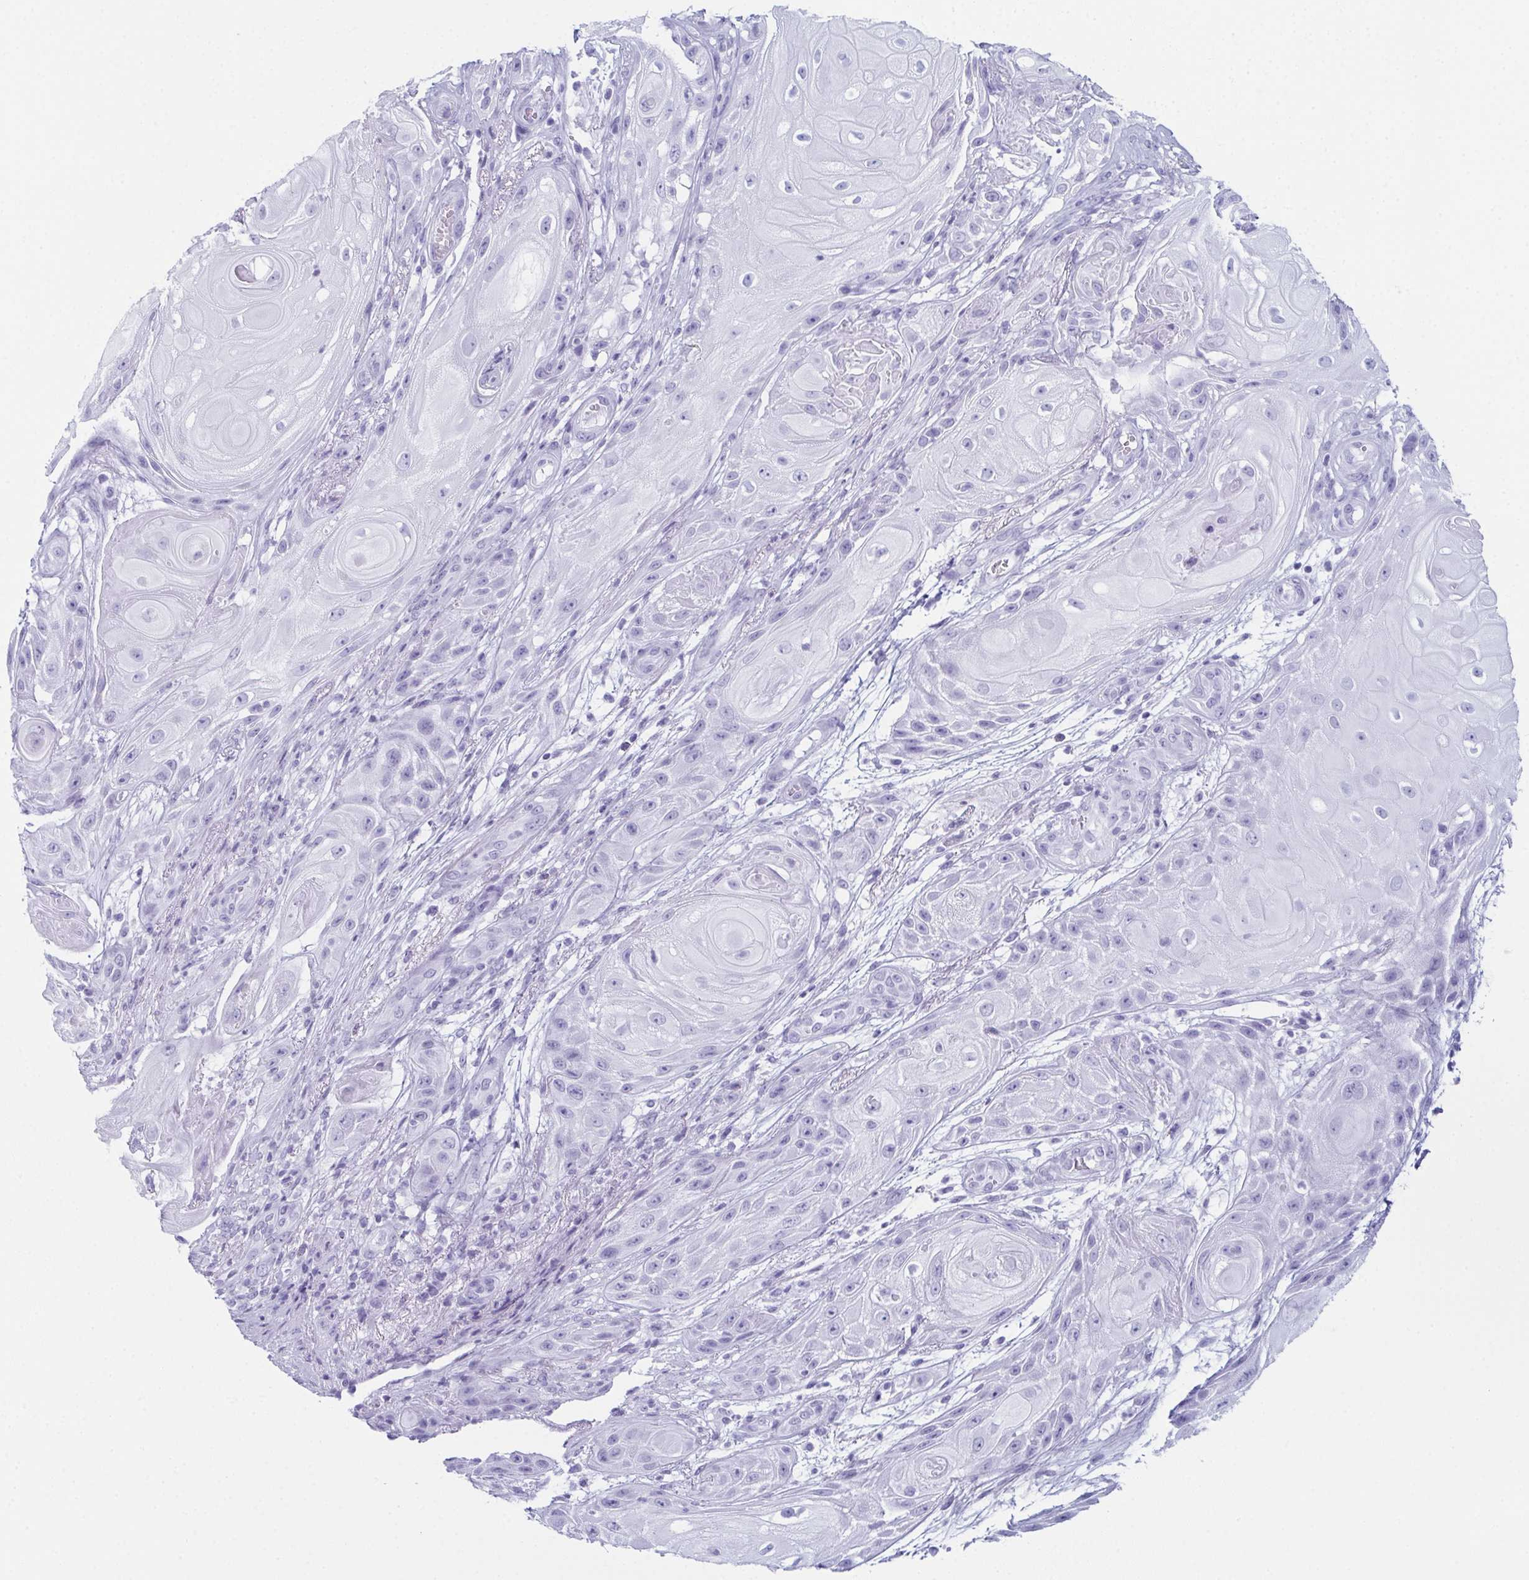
{"staining": {"intensity": "negative", "quantity": "none", "location": "none"}, "tissue": "skin cancer", "cell_type": "Tumor cells", "image_type": "cancer", "snomed": [{"axis": "morphology", "description": "Squamous cell carcinoma, NOS"}, {"axis": "topography", "description": "Skin"}], "caption": "Immunohistochemistry (IHC) photomicrograph of neoplastic tissue: skin cancer (squamous cell carcinoma) stained with DAB (3,3'-diaminobenzidine) shows no significant protein staining in tumor cells. (DAB immunohistochemistry (IHC) with hematoxylin counter stain).", "gene": "ENKUR", "patient": {"sex": "male", "age": 62}}